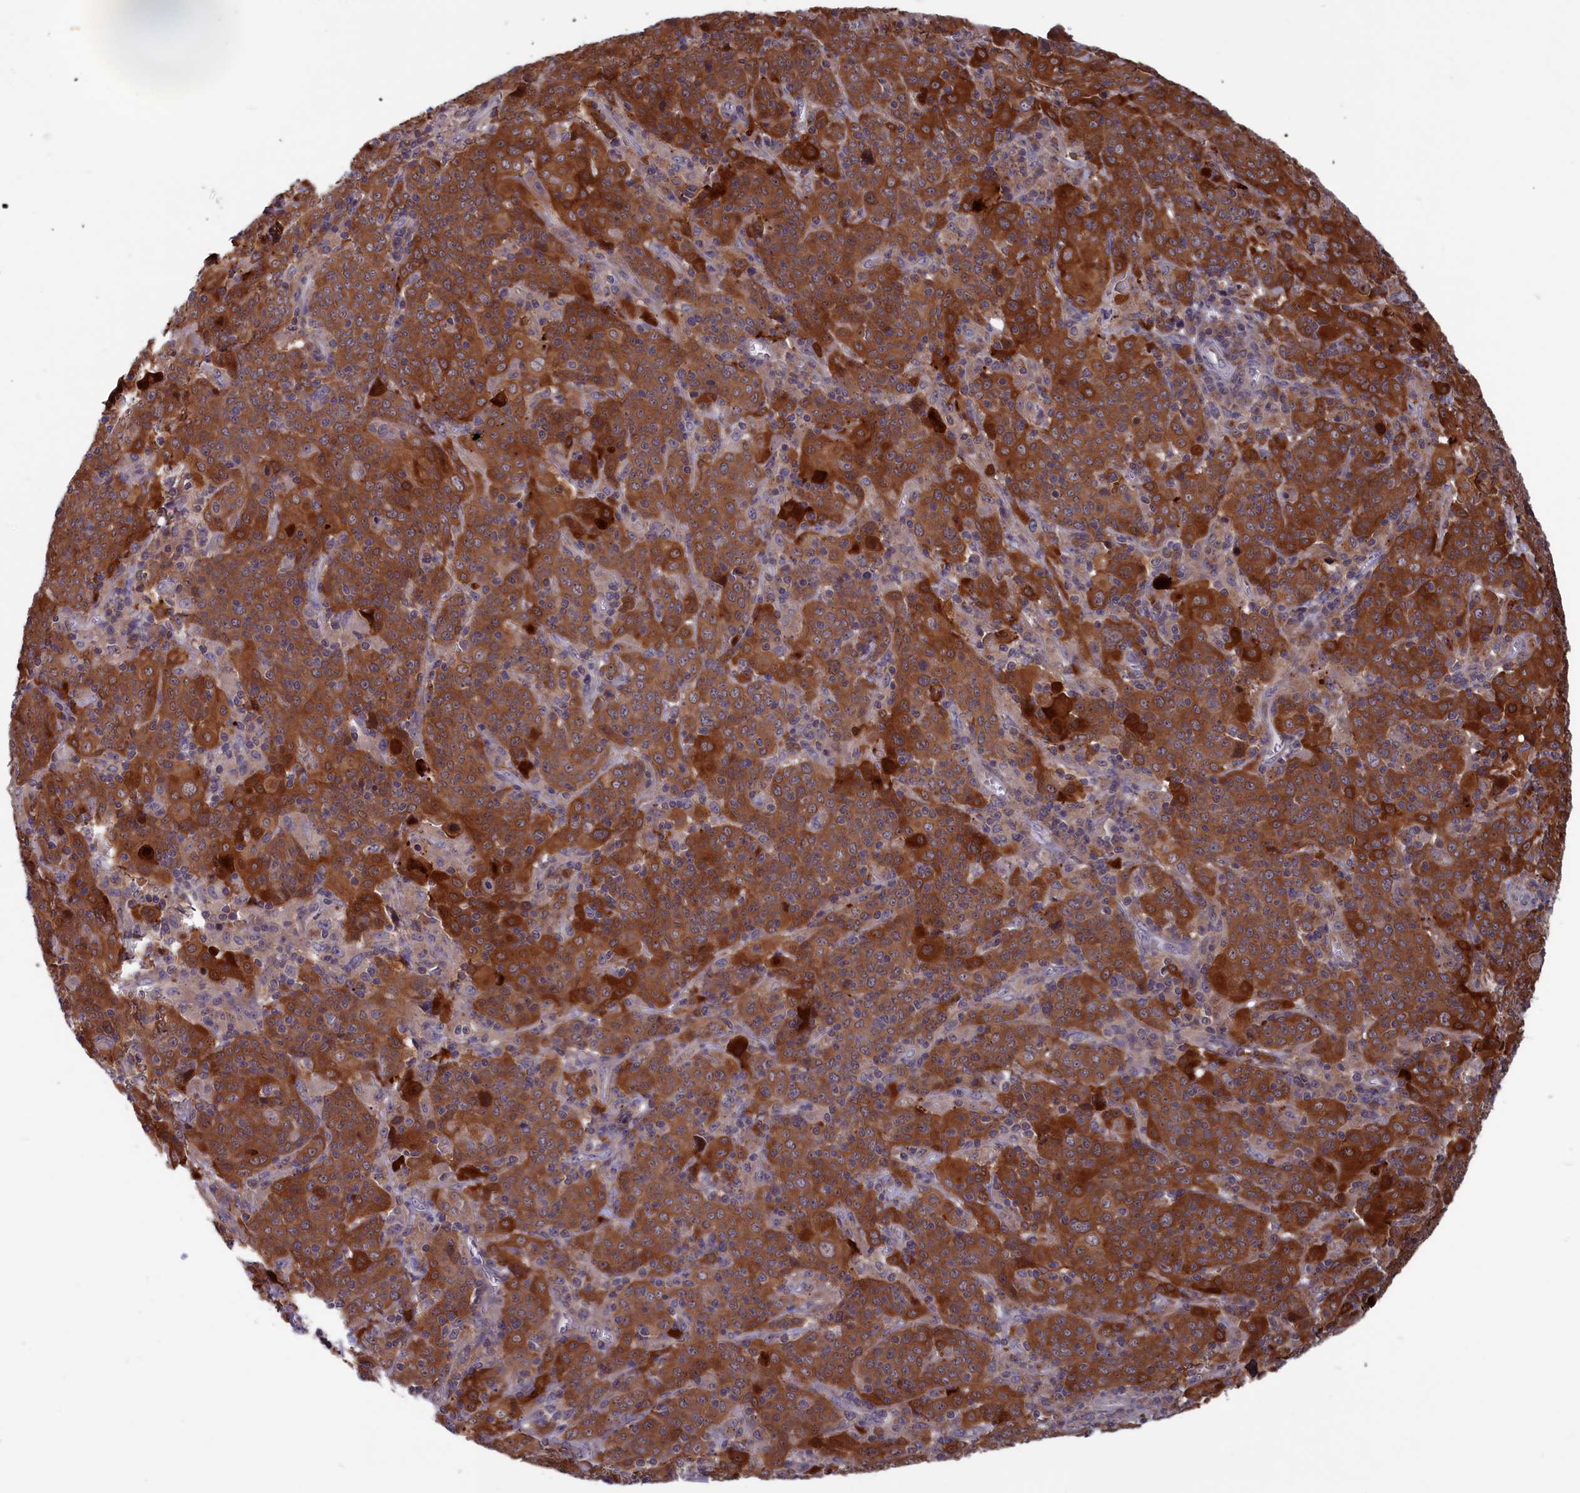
{"staining": {"intensity": "moderate", "quantity": ">75%", "location": "cytoplasmic/membranous,nuclear"}, "tissue": "cervical cancer", "cell_type": "Tumor cells", "image_type": "cancer", "snomed": [{"axis": "morphology", "description": "Squamous cell carcinoma, NOS"}, {"axis": "topography", "description": "Cervix"}], "caption": "Protein staining of squamous cell carcinoma (cervical) tissue exhibits moderate cytoplasmic/membranous and nuclear staining in about >75% of tumor cells.", "gene": "CACTIN", "patient": {"sex": "female", "age": 67}}